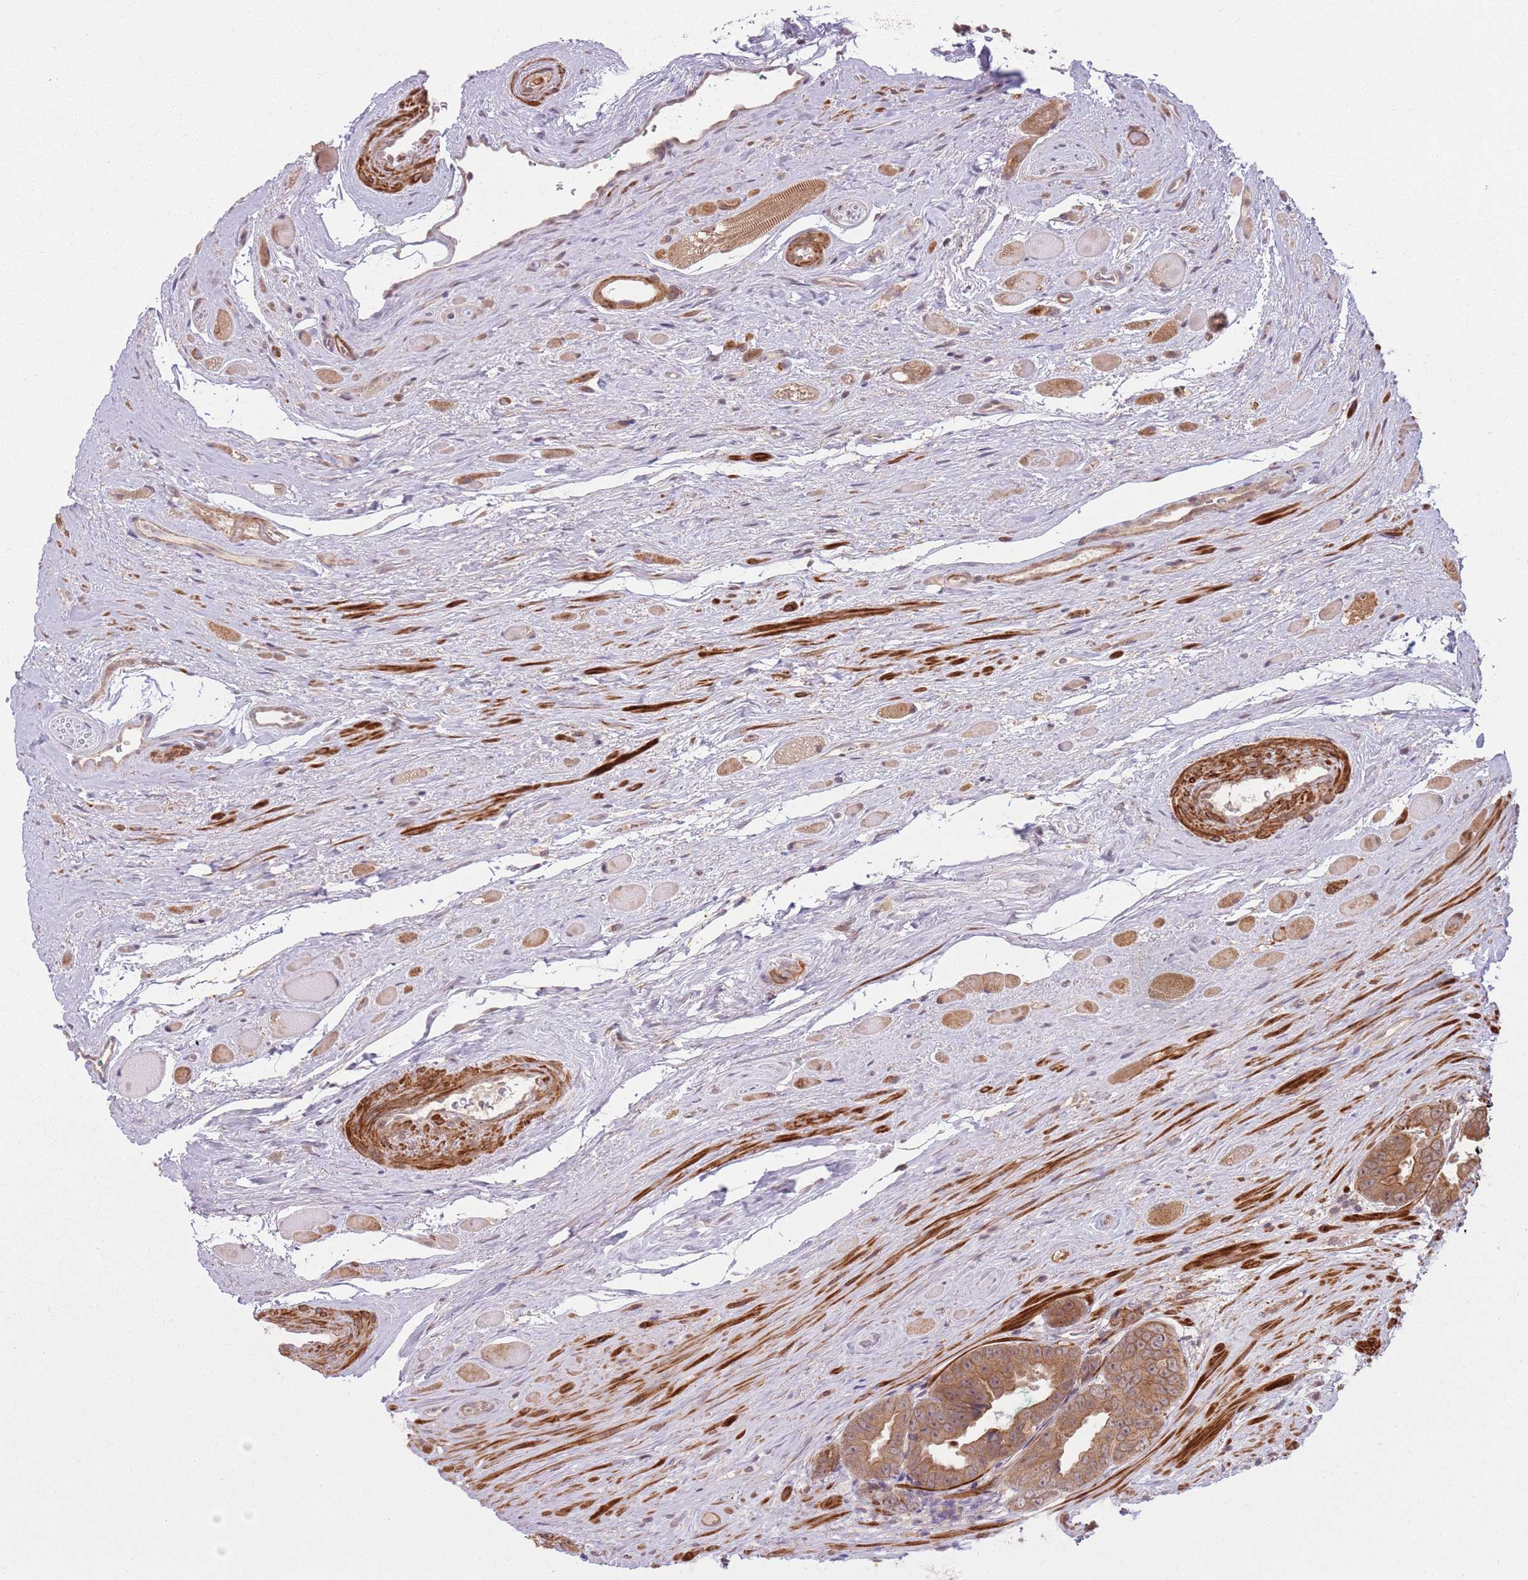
{"staining": {"intensity": "moderate", "quantity": ">75%", "location": "cytoplasmic/membranous"}, "tissue": "prostate cancer", "cell_type": "Tumor cells", "image_type": "cancer", "snomed": [{"axis": "morphology", "description": "Adenocarcinoma, High grade"}, {"axis": "topography", "description": "Prostate"}], "caption": "Prostate cancer was stained to show a protein in brown. There is medium levels of moderate cytoplasmic/membranous positivity in about >75% of tumor cells.", "gene": "CCDC154", "patient": {"sex": "male", "age": 72}}